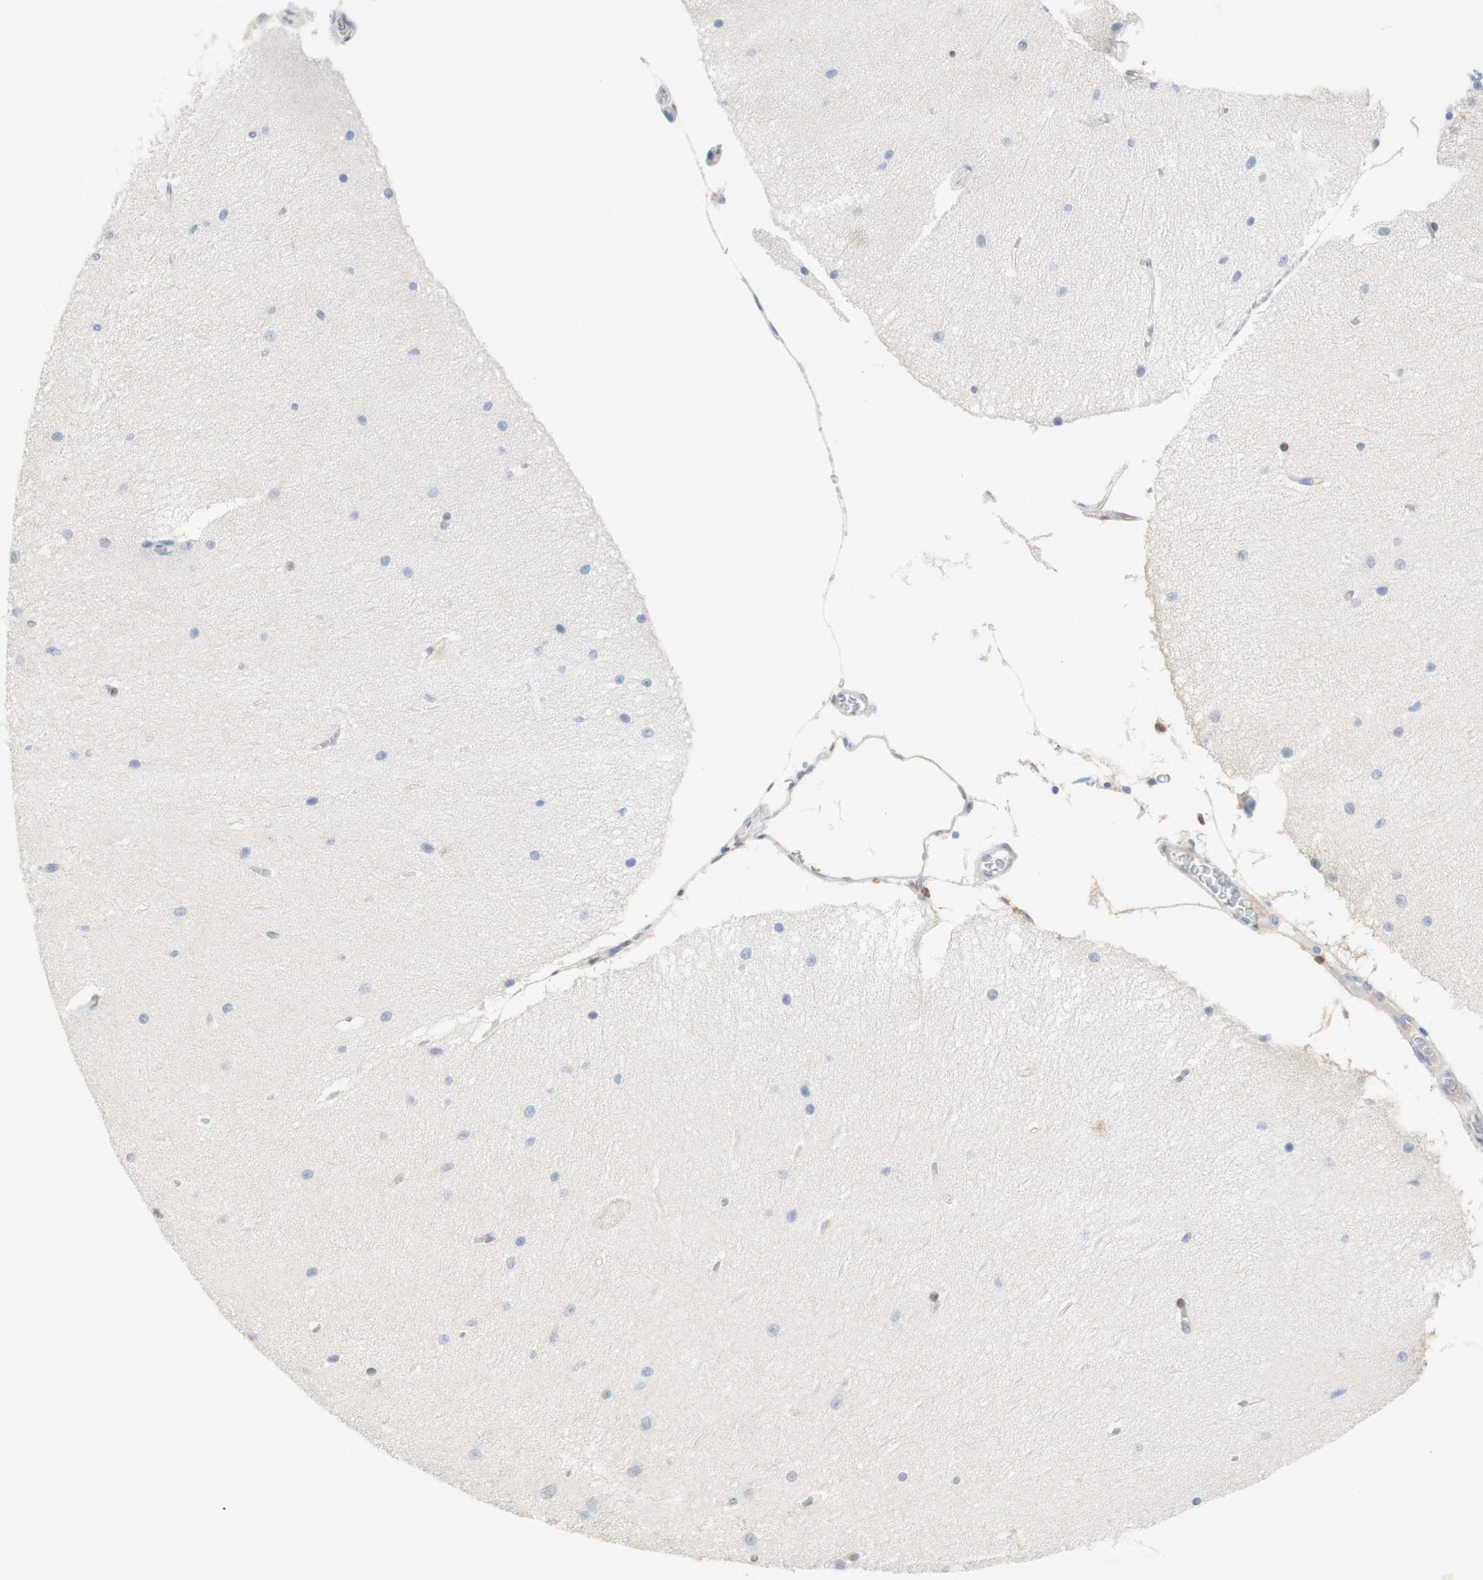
{"staining": {"intensity": "negative", "quantity": "none", "location": "none"}, "tissue": "cerebellum", "cell_type": "Cells in granular layer", "image_type": "normal", "snomed": [{"axis": "morphology", "description": "Normal tissue, NOS"}, {"axis": "topography", "description": "Cerebellum"}], "caption": "The micrograph reveals no staining of cells in granular layer in benign cerebellum. The staining was performed using DAB (3,3'-diaminobenzidine) to visualize the protein expression in brown, while the nuclei were stained in blue with hematoxylin (Magnification: 20x).", "gene": "SELENBP1", "patient": {"sex": "female", "age": 54}}